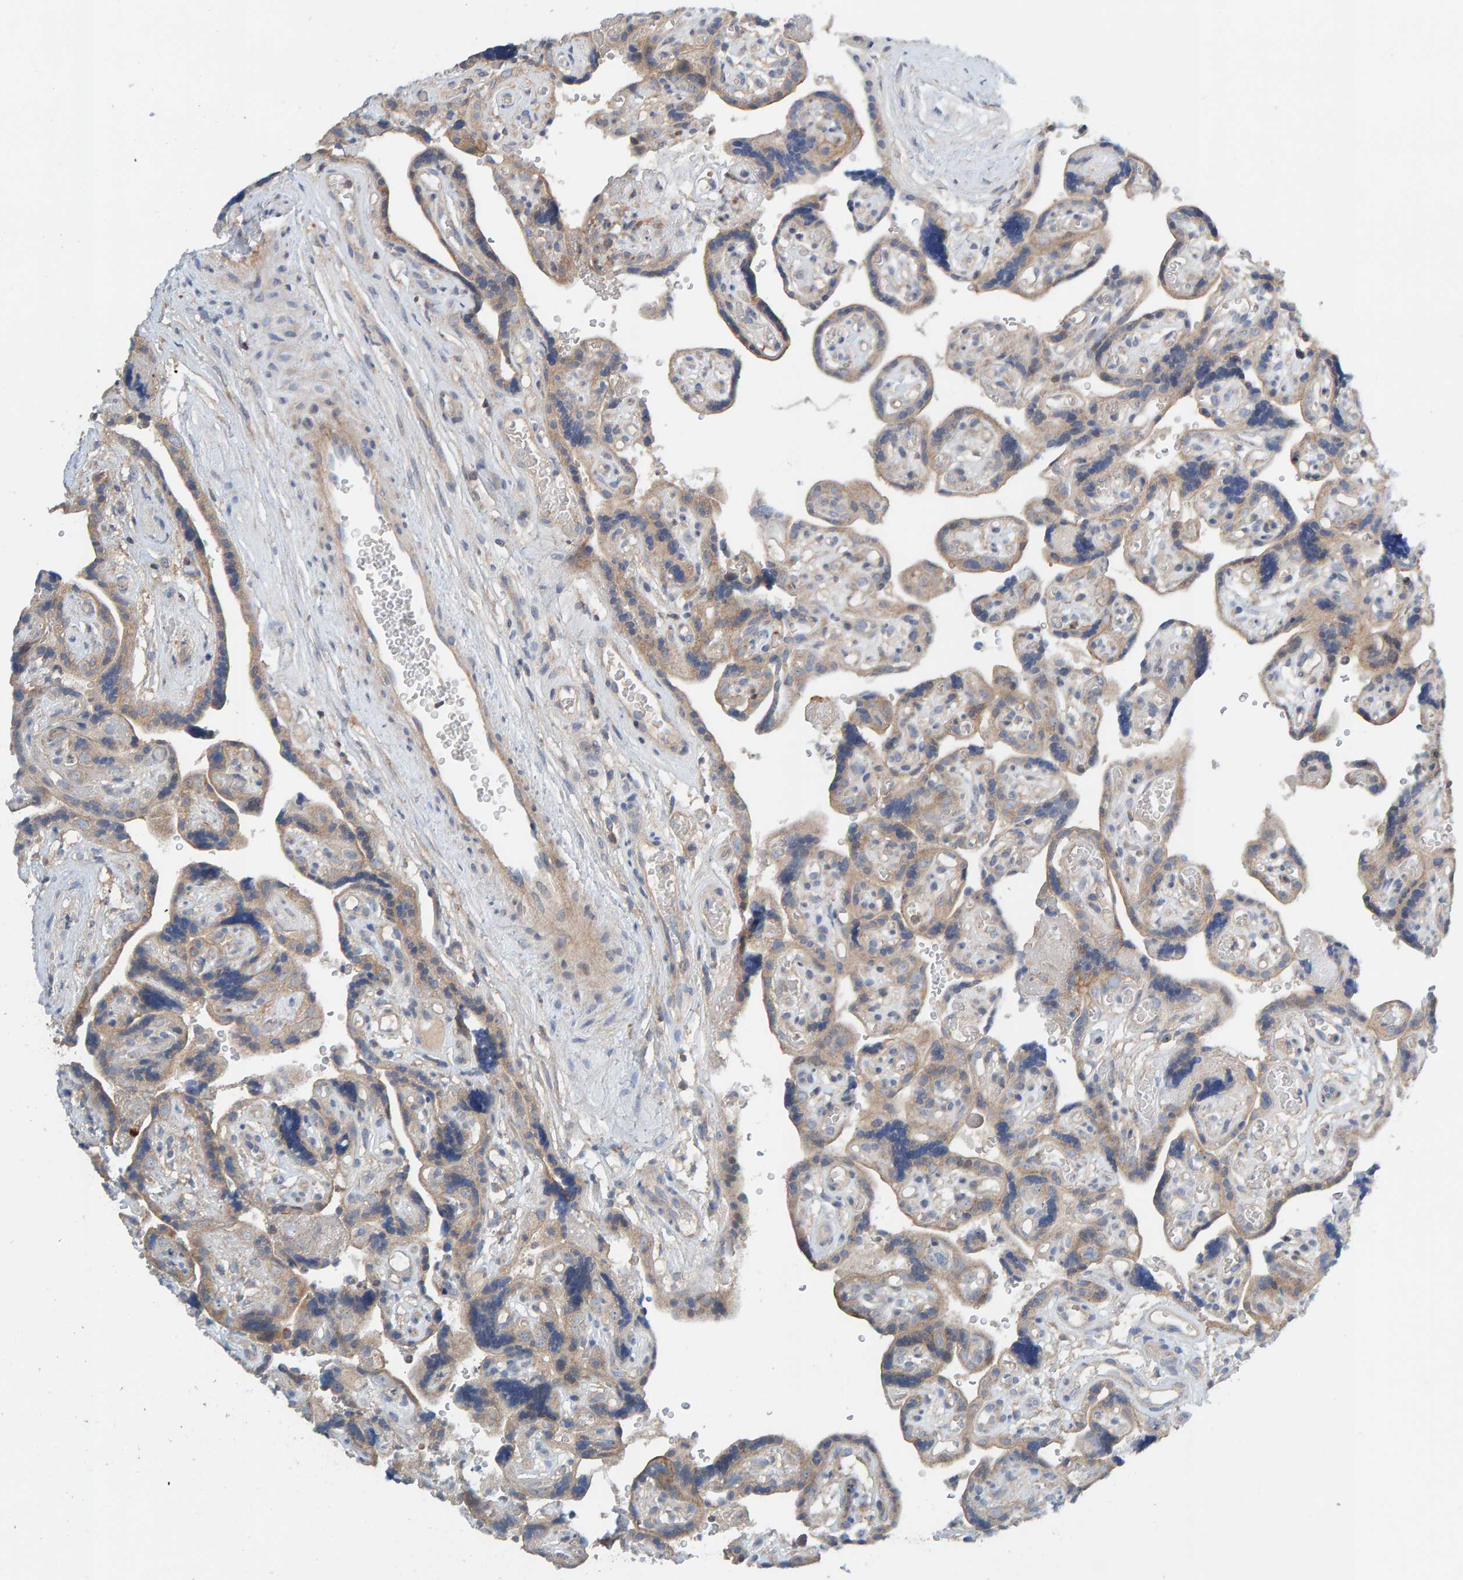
{"staining": {"intensity": "moderate", "quantity": ">75%", "location": "cytoplasmic/membranous"}, "tissue": "placenta", "cell_type": "Decidual cells", "image_type": "normal", "snomed": [{"axis": "morphology", "description": "Normal tissue, NOS"}, {"axis": "topography", "description": "Placenta"}], "caption": "A histopathology image of placenta stained for a protein reveals moderate cytoplasmic/membranous brown staining in decidual cells. Nuclei are stained in blue.", "gene": "CCM2", "patient": {"sex": "female", "age": 30}}